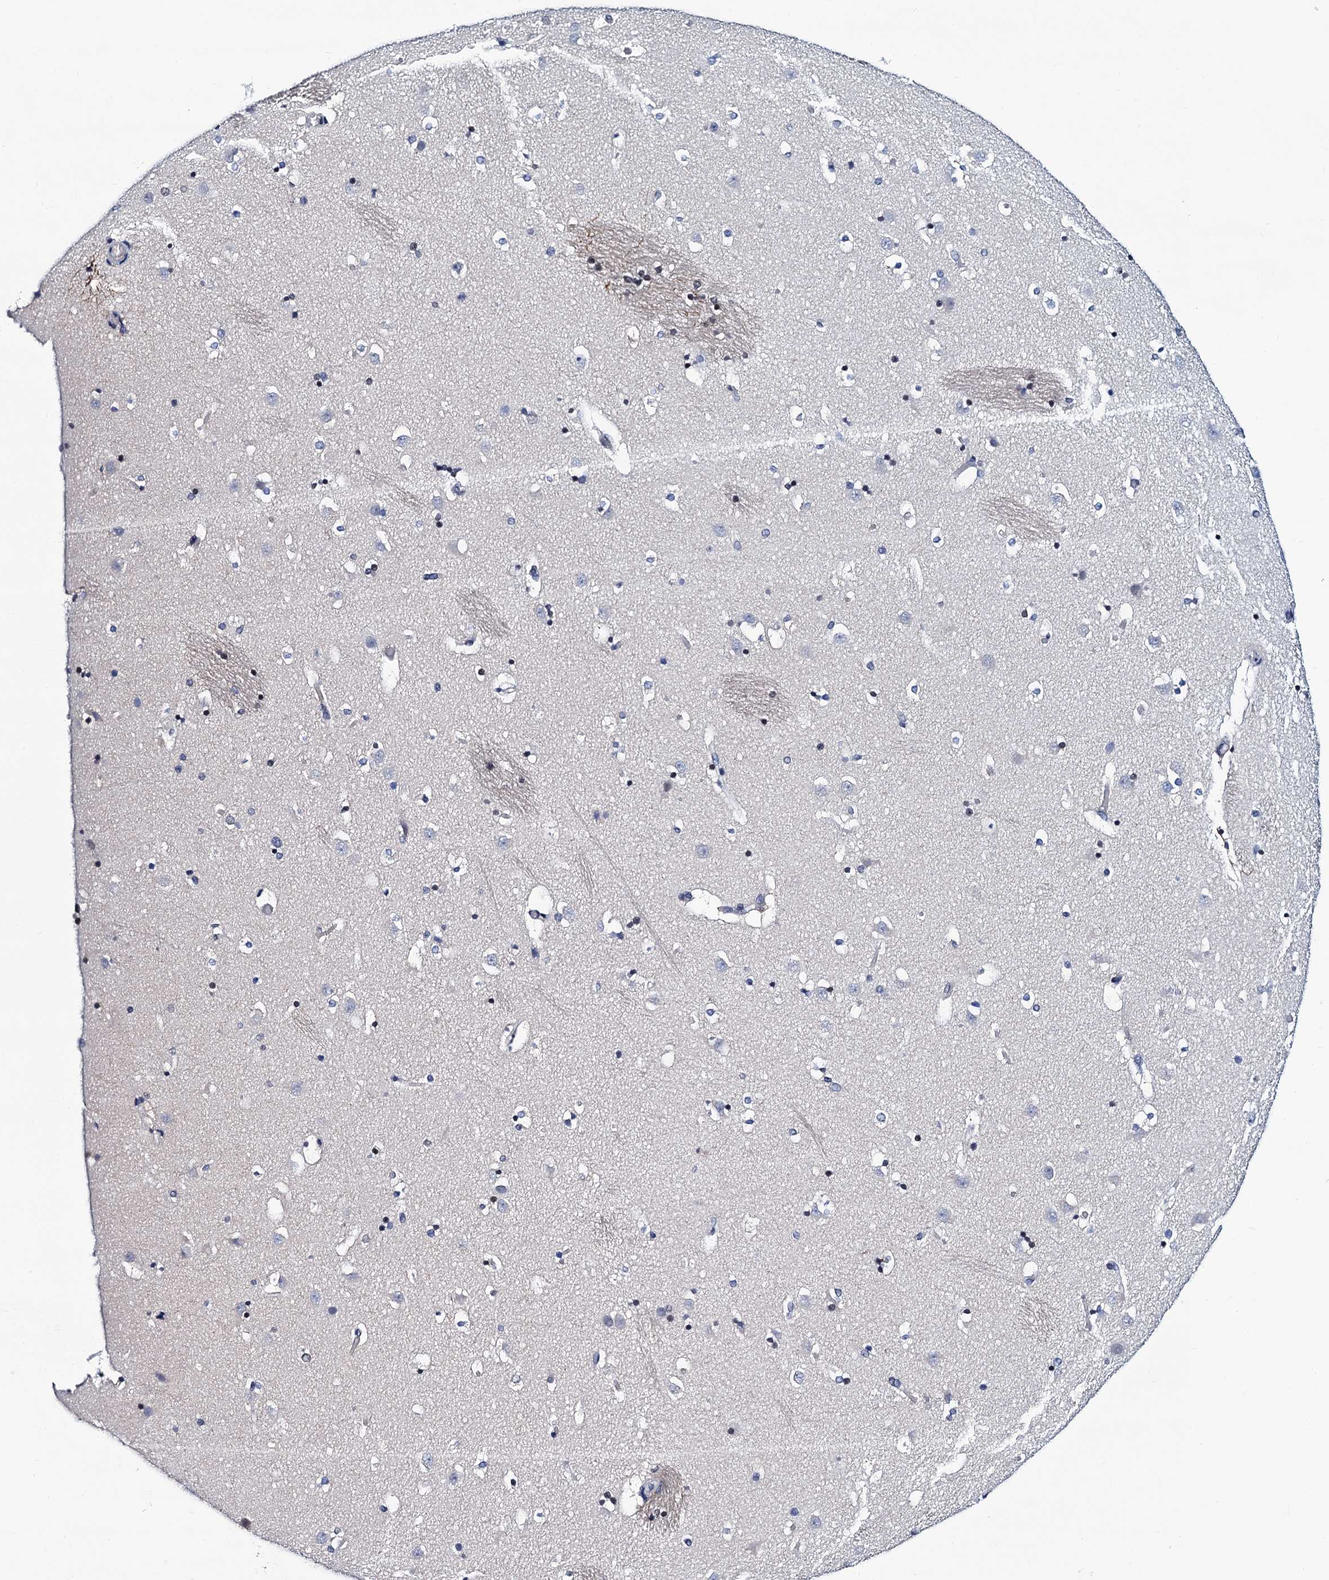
{"staining": {"intensity": "strong", "quantity": "<25%", "location": "cytoplasmic/membranous"}, "tissue": "caudate", "cell_type": "Glial cells", "image_type": "normal", "snomed": [{"axis": "morphology", "description": "Normal tissue, NOS"}, {"axis": "topography", "description": "Lateral ventricle wall"}], "caption": "Immunohistochemistry photomicrograph of normal caudate stained for a protein (brown), which displays medium levels of strong cytoplasmic/membranous staining in approximately <25% of glial cells.", "gene": "C16orf87", "patient": {"sex": "male", "age": 45}}